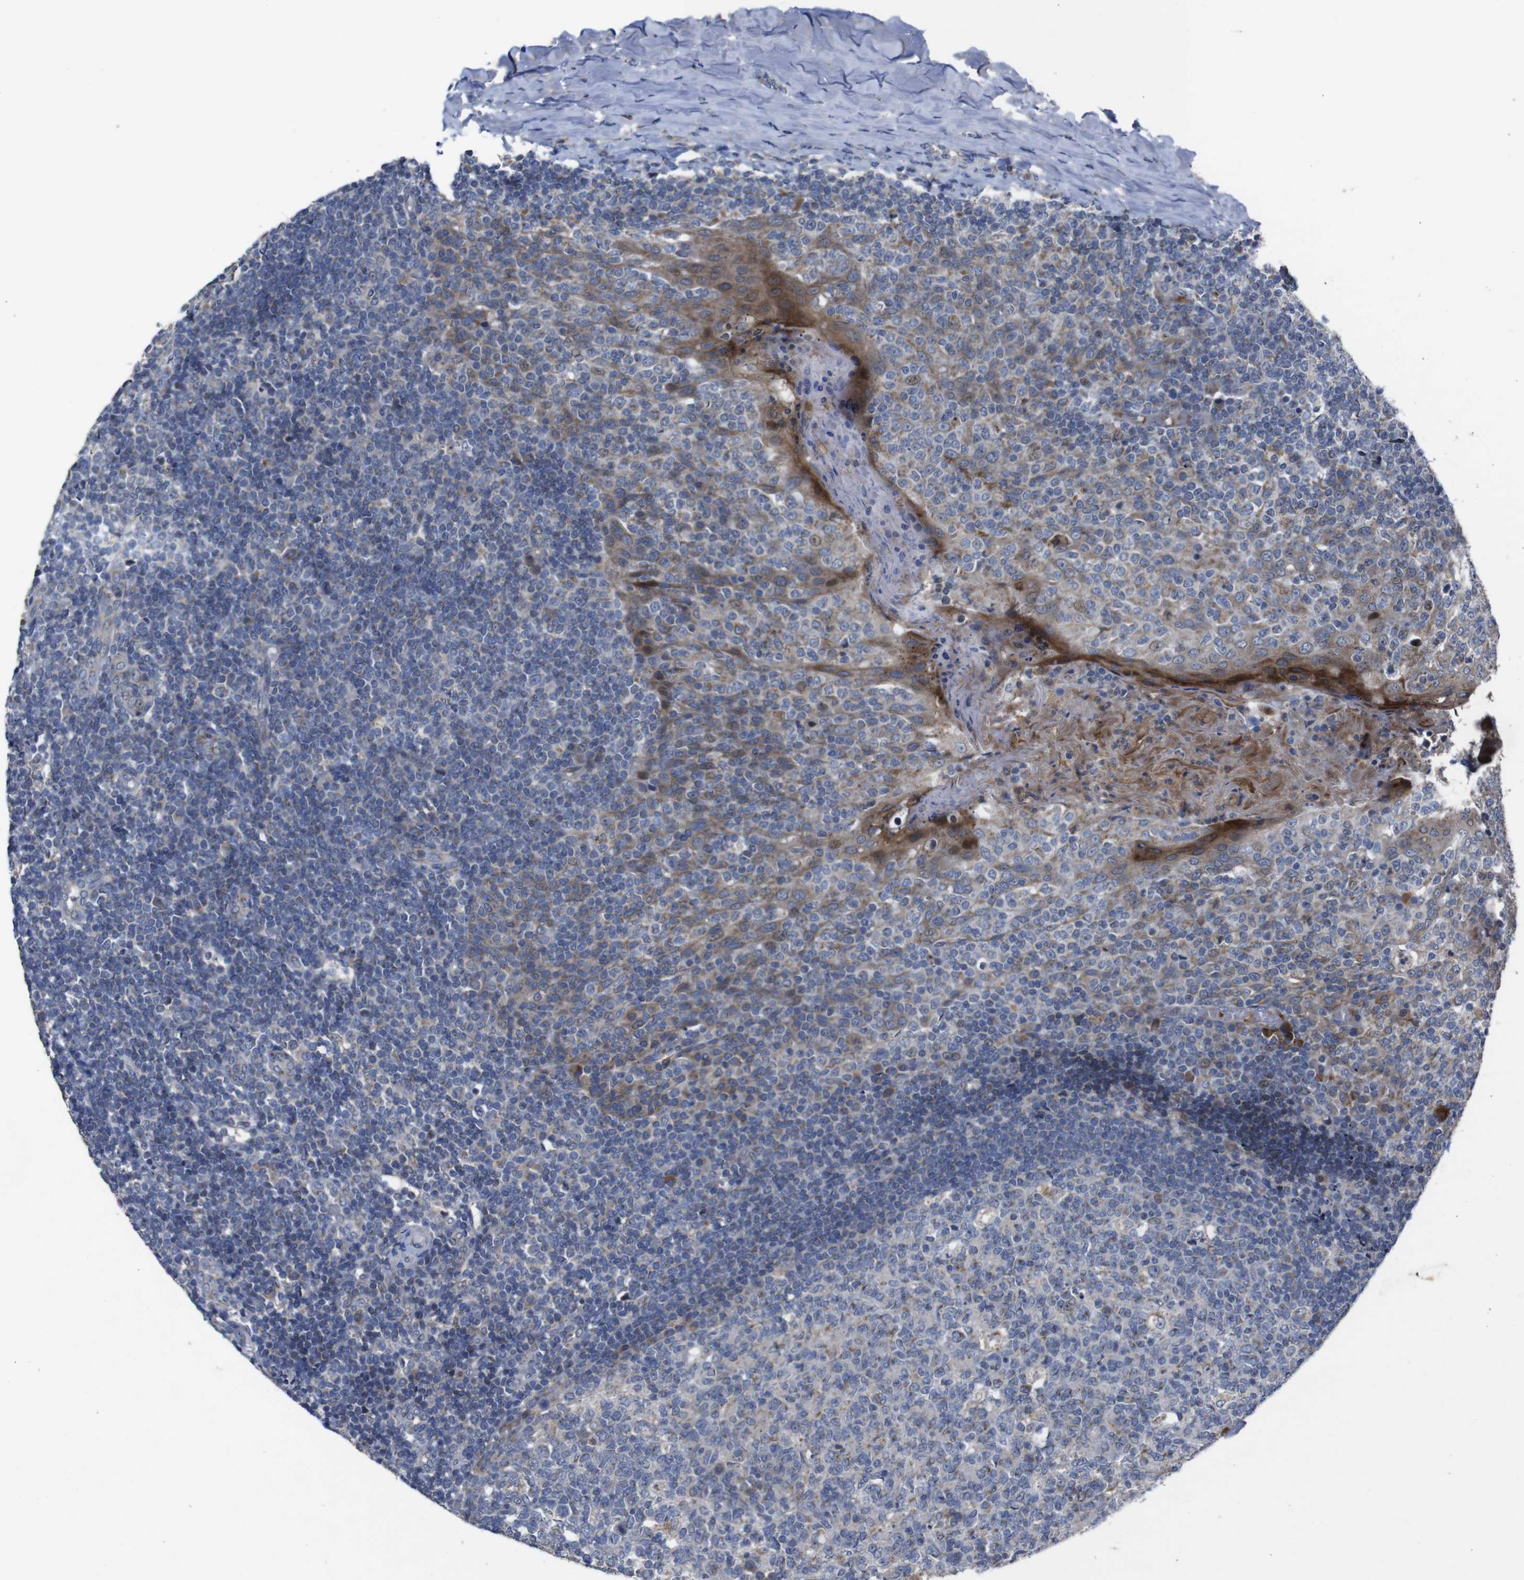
{"staining": {"intensity": "moderate", "quantity": "<25%", "location": "cytoplasmic/membranous"}, "tissue": "tonsil", "cell_type": "Germinal center cells", "image_type": "normal", "snomed": [{"axis": "morphology", "description": "Normal tissue, NOS"}, {"axis": "topography", "description": "Tonsil"}], "caption": "Protein staining by immunohistochemistry (IHC) reveals moderate cytoplasmic/membranous positivity in approximately <25% of germinal center cells in benign tonsil.", "gene": "CHST10", "patient": {"sex": "female", "age": 19}}